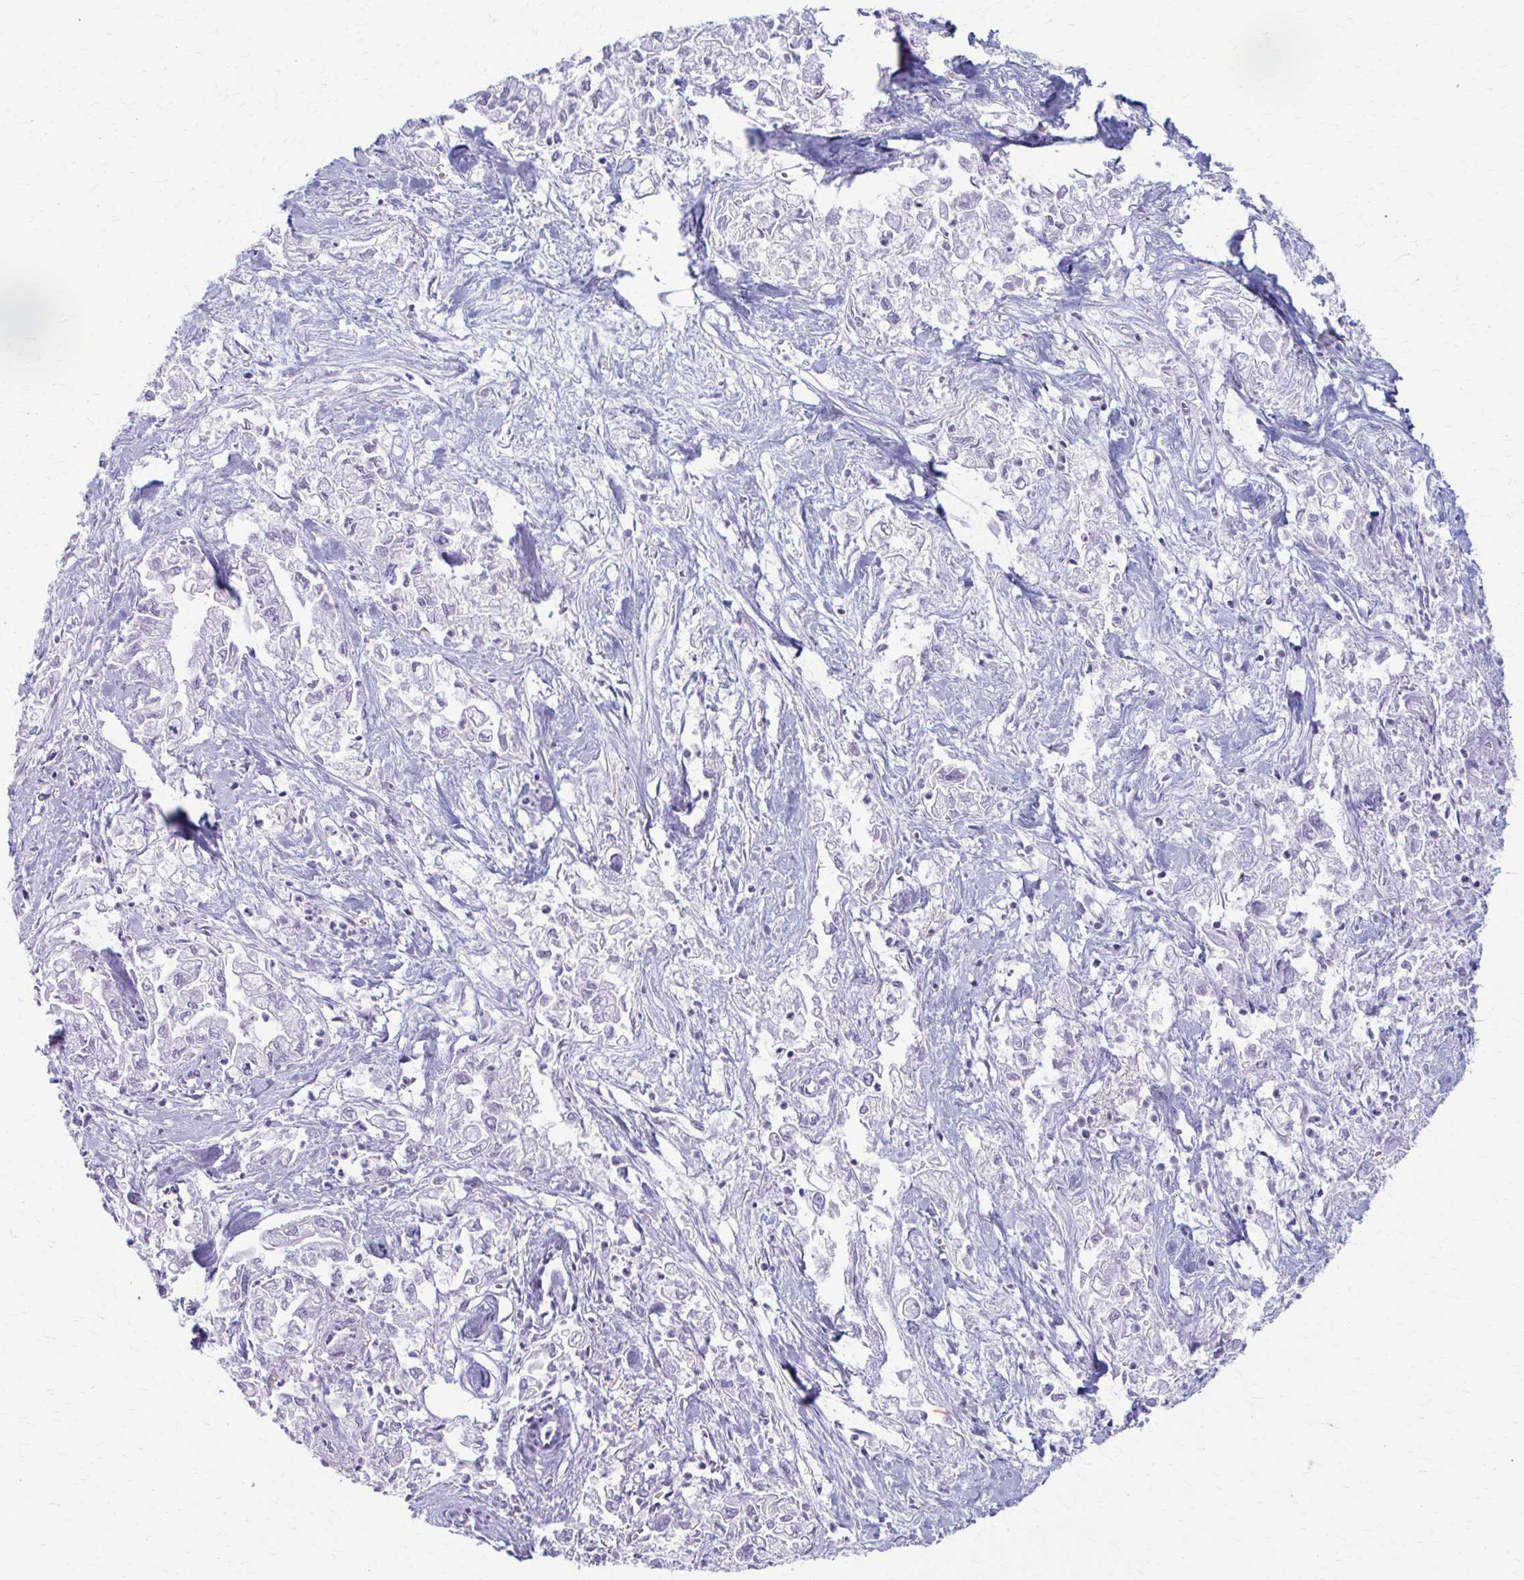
{"staining": {"intensity": "negative", "quantity": "none", "location": "none"}, "tissue": "pancreatic cancer", "cell_type": "Tumor cells", "image_type": "cancer", "snomed": [{"axis": "morphology", "description": "Adenocarcinoma, NOS"}, {"axis": "topography", "description": "Pancreas"}], "caption": "A high-resolution micrograph shows immunohistochemistry (IHC) staining of pancreatic cancer, which demonstrates no significant positivity in tumor cells. (DAB immunohistochemistry with hematoxylin counter stain).", "gene": "PRKRA", "patient": {"sex": "male", "age": 72}}